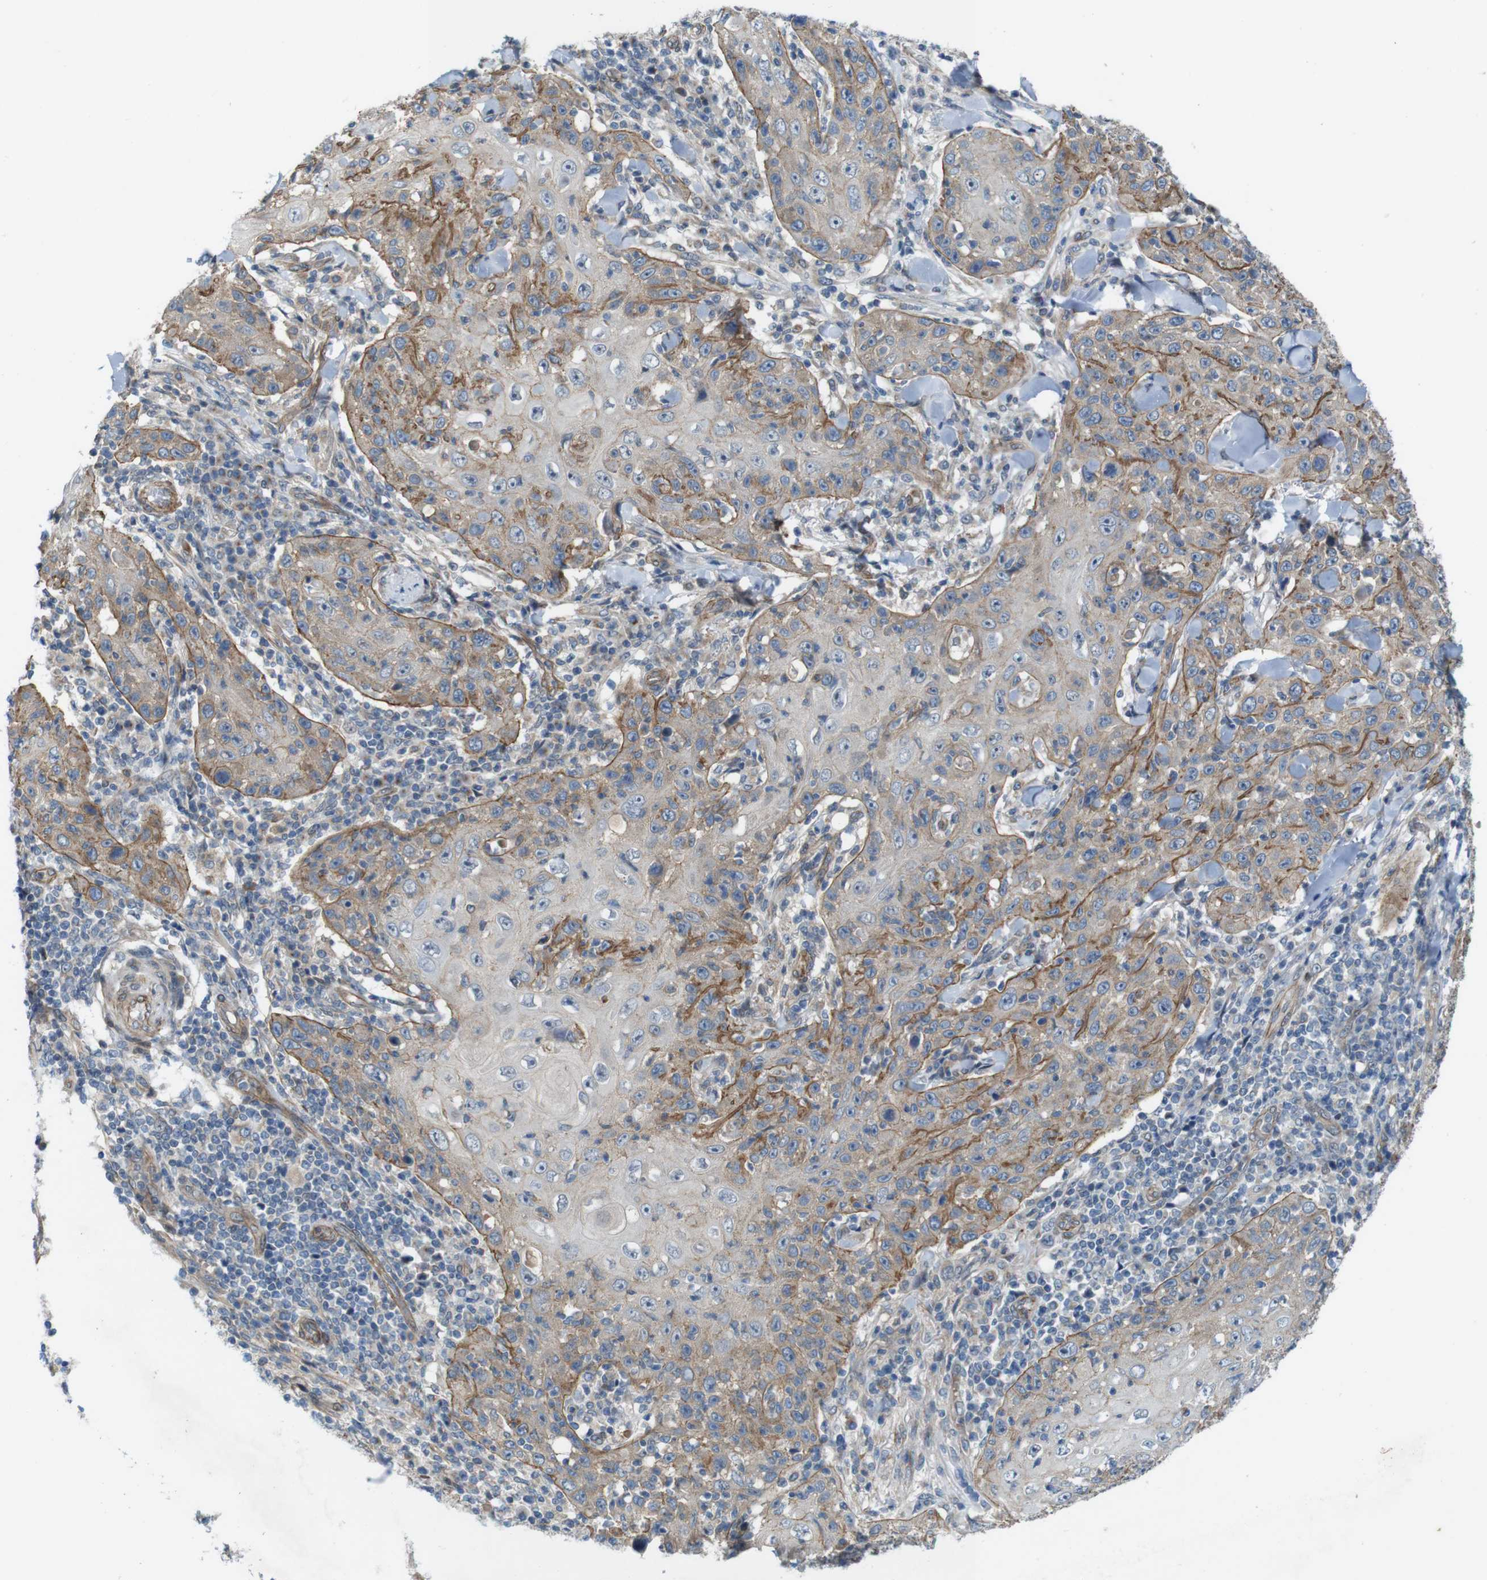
{"staining": {"intensity": "weak", "quantity": ">75%", "location": "cytoplasmic/membranous"}, "tissue": "skin cancer", "cell_type": "Tumor cells", "image_type": "cancer", "snomed": [{"axis": "morphology", "description": "Squamous cell carcinoma, NOS"}, {"axis": "topography", "description": "Skin"}], "caption": "Immunohistochemistry micrograph of neoplastic tissue: skin cancer (squamous cell carcinoma) stained using immunohistochemistry (IHC) shows low levels of weak protein expression localized specifically in the cytoplasmic/membranous of tumor cells, appearing as a cytoplasmic/membranous brown color.", "gene": "SKI", "patient": {"sex": "female", "age": 88}}